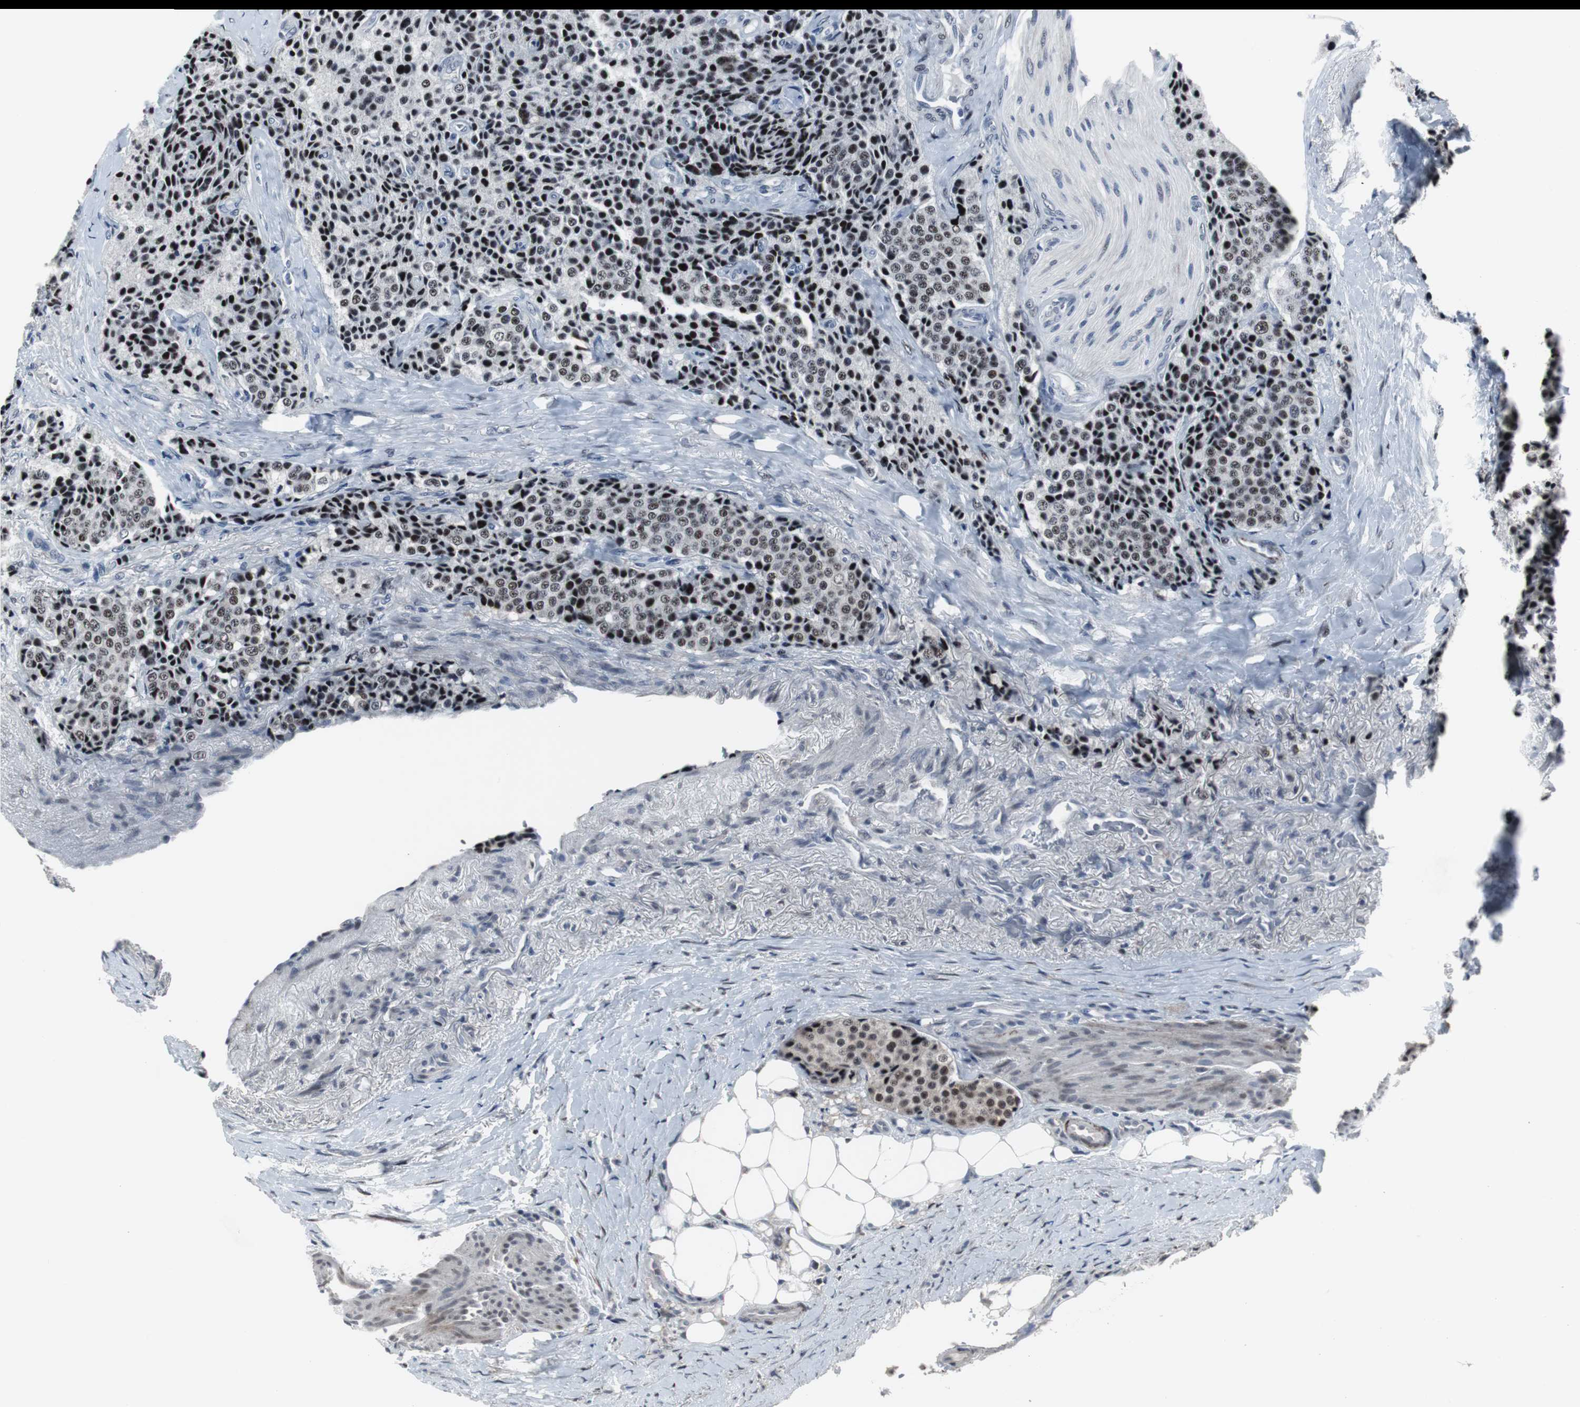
{"staining": {"intensity": "strong", "quantity": ">75%", "location": "nuclear"}, "tissue": "carcinoid", "cell_type": "Tumor cells", "image_type": "cancer", "snomed": [{"axis": "morphology", "description": "Carcinoid, malignant, NOS"}, {"axis": "topography", "description": "Colon"}], "caption": "A micrograph showing strong nuclear expression in approximately >75% of tumor cells in carcinoid, as visualized by brown immunohistochemical staining.", "gene": "FOXP4", "patient": {"sex": "female", "age": 61}}